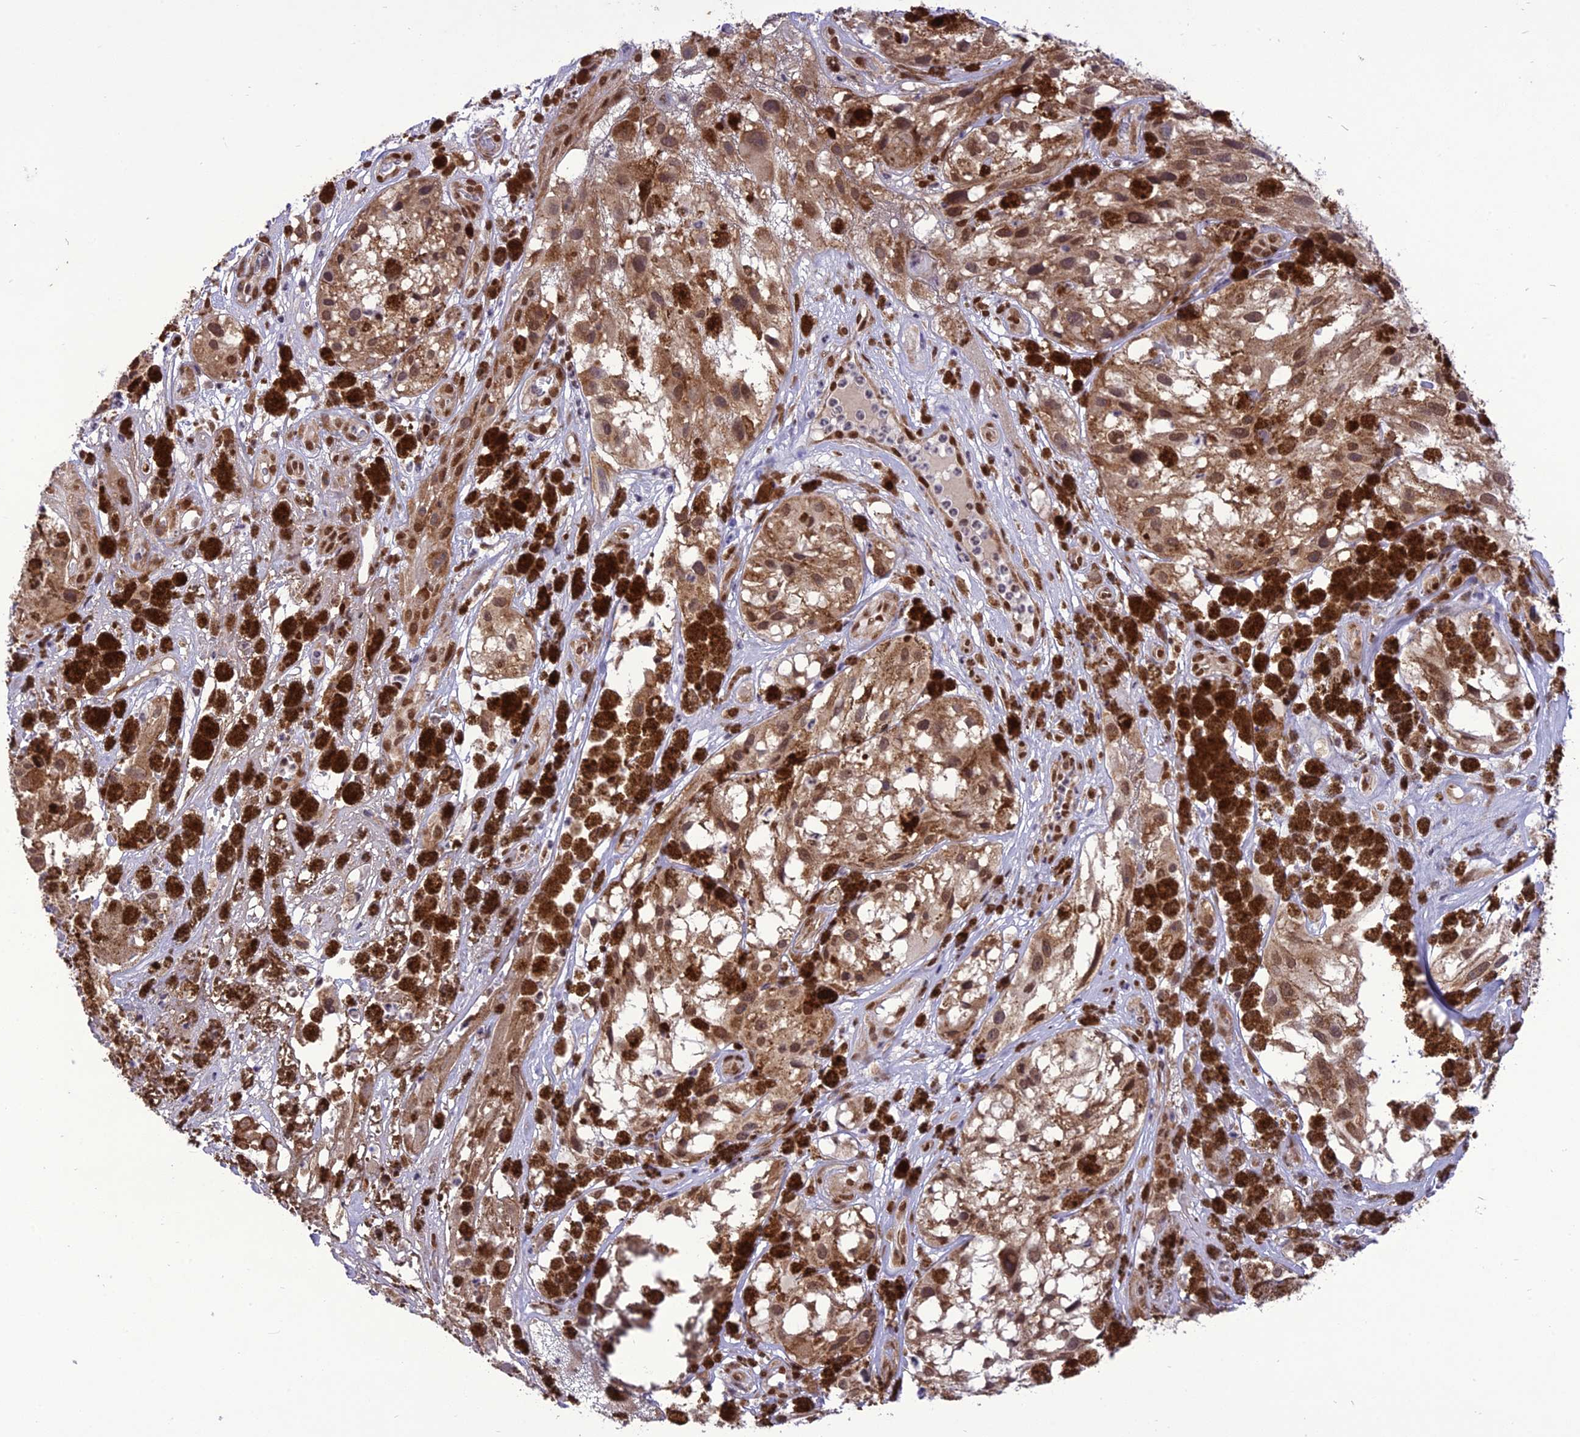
{"staining": {"intensity": "moderate", "quantity": "25%-75%", "location": "cytoplasmic/membranous,nuclear"}, "tissue": "melanoma", "cell_type": "Tumor cells", "image_type": "cancer", "snomed": [{"axis": "morphology", "description": "Malignant melanoma, NOS"}, {"axis": "topography", "description": "Skin"}], "caption": "About 25%-75% of tumor cells in melanoma reveal moderate cytoplasmic/membranous and nuclear protein positivity as visualized by brown immunohistochemical staining.", "gene": "DDX1", "patient": {"sex": "male", "age": 88}}